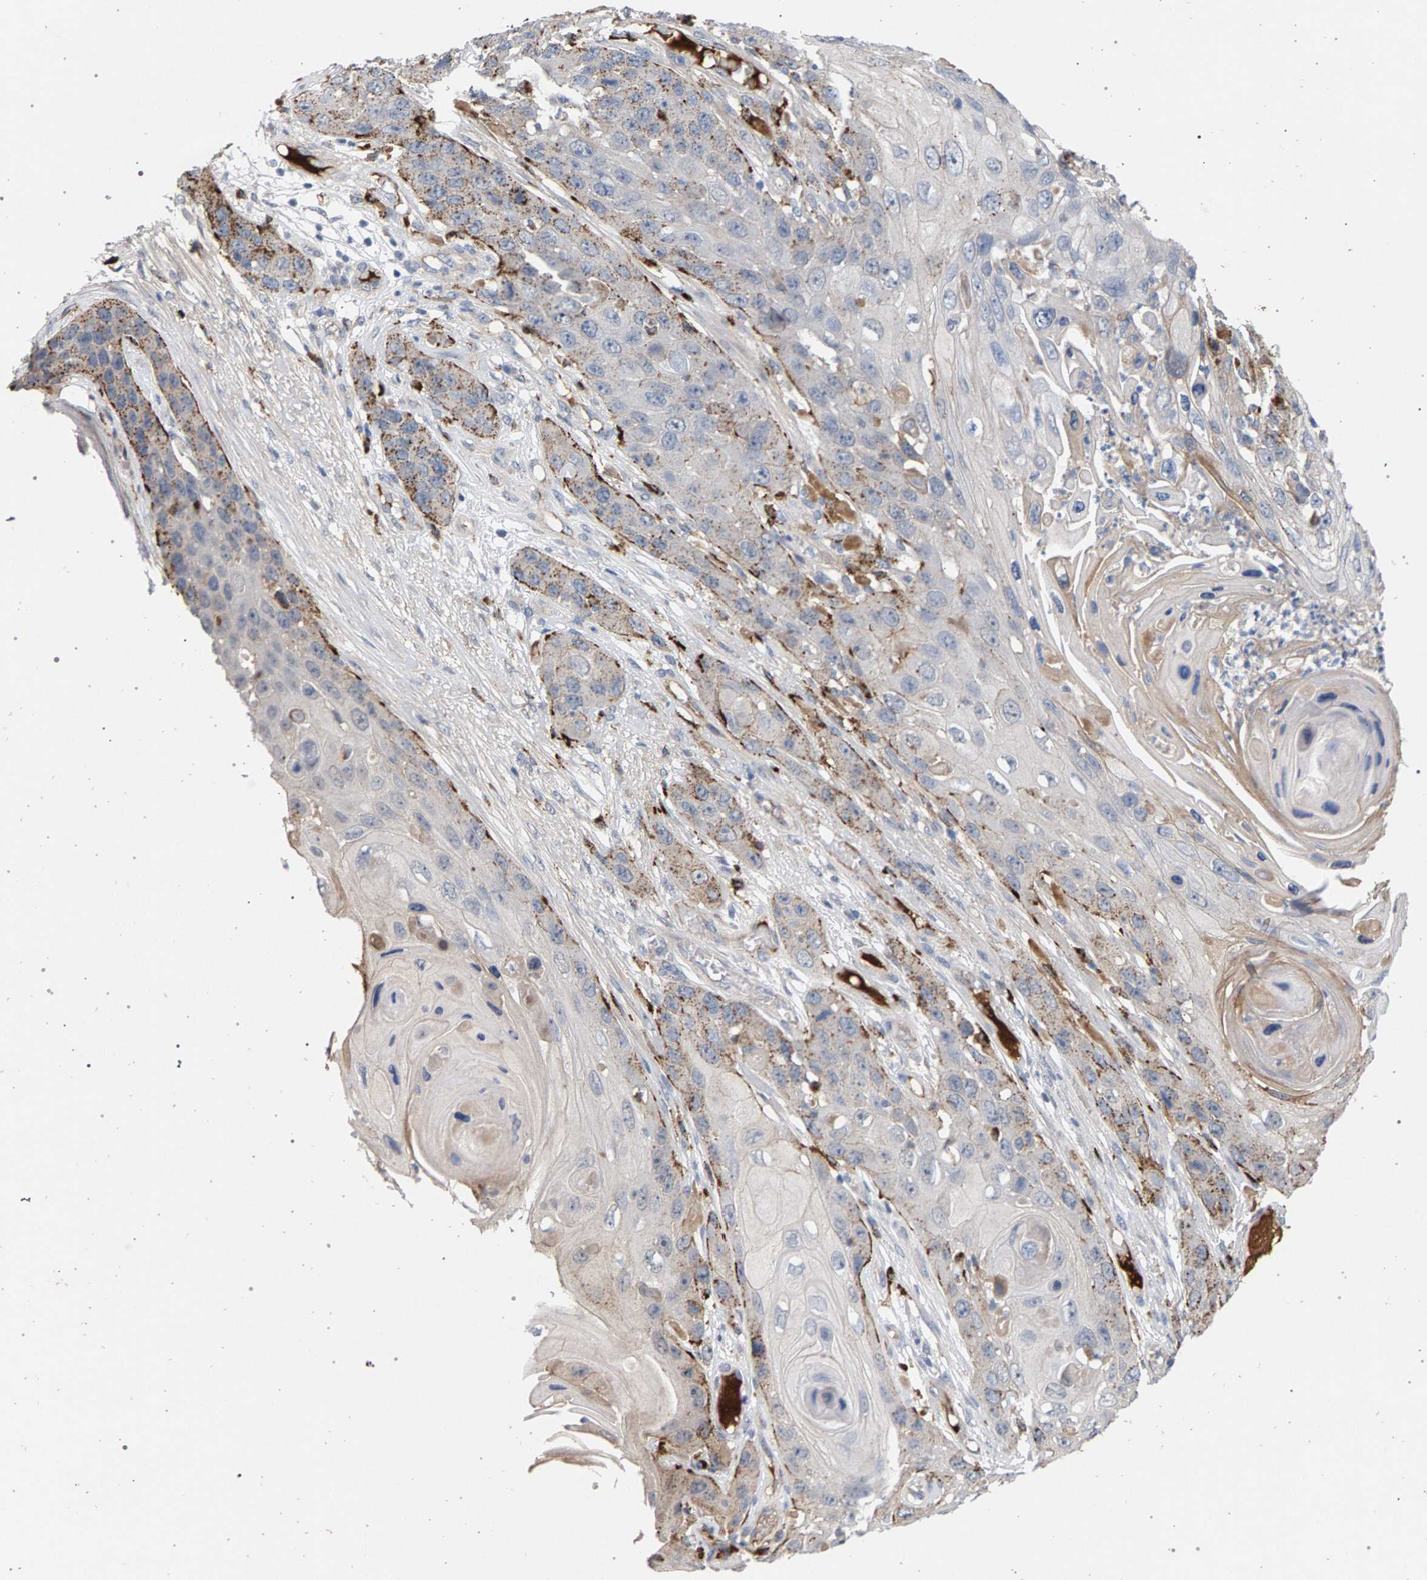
{"staining": {"intensity": "moderate", "quantity": "<25%", "location": "cytoplasmic/membranous"}, "tissue": "skin cancer", "cell_type": "Tumor cells", "image_type": "cancer", "snomed": [{"axis": "morphology", "description": "Squamous cell carcinoma, NOS"}, {"axis": "topography", "description": "Skin"}], "caption": "Protein staining demonstrates moderate cytoplasmic/membranous expression in about <25% of tumor cells in skin squamous cell carcinoma.", "gene": "MAMDC2", "patient": {"sex": "male", "age": 55}}